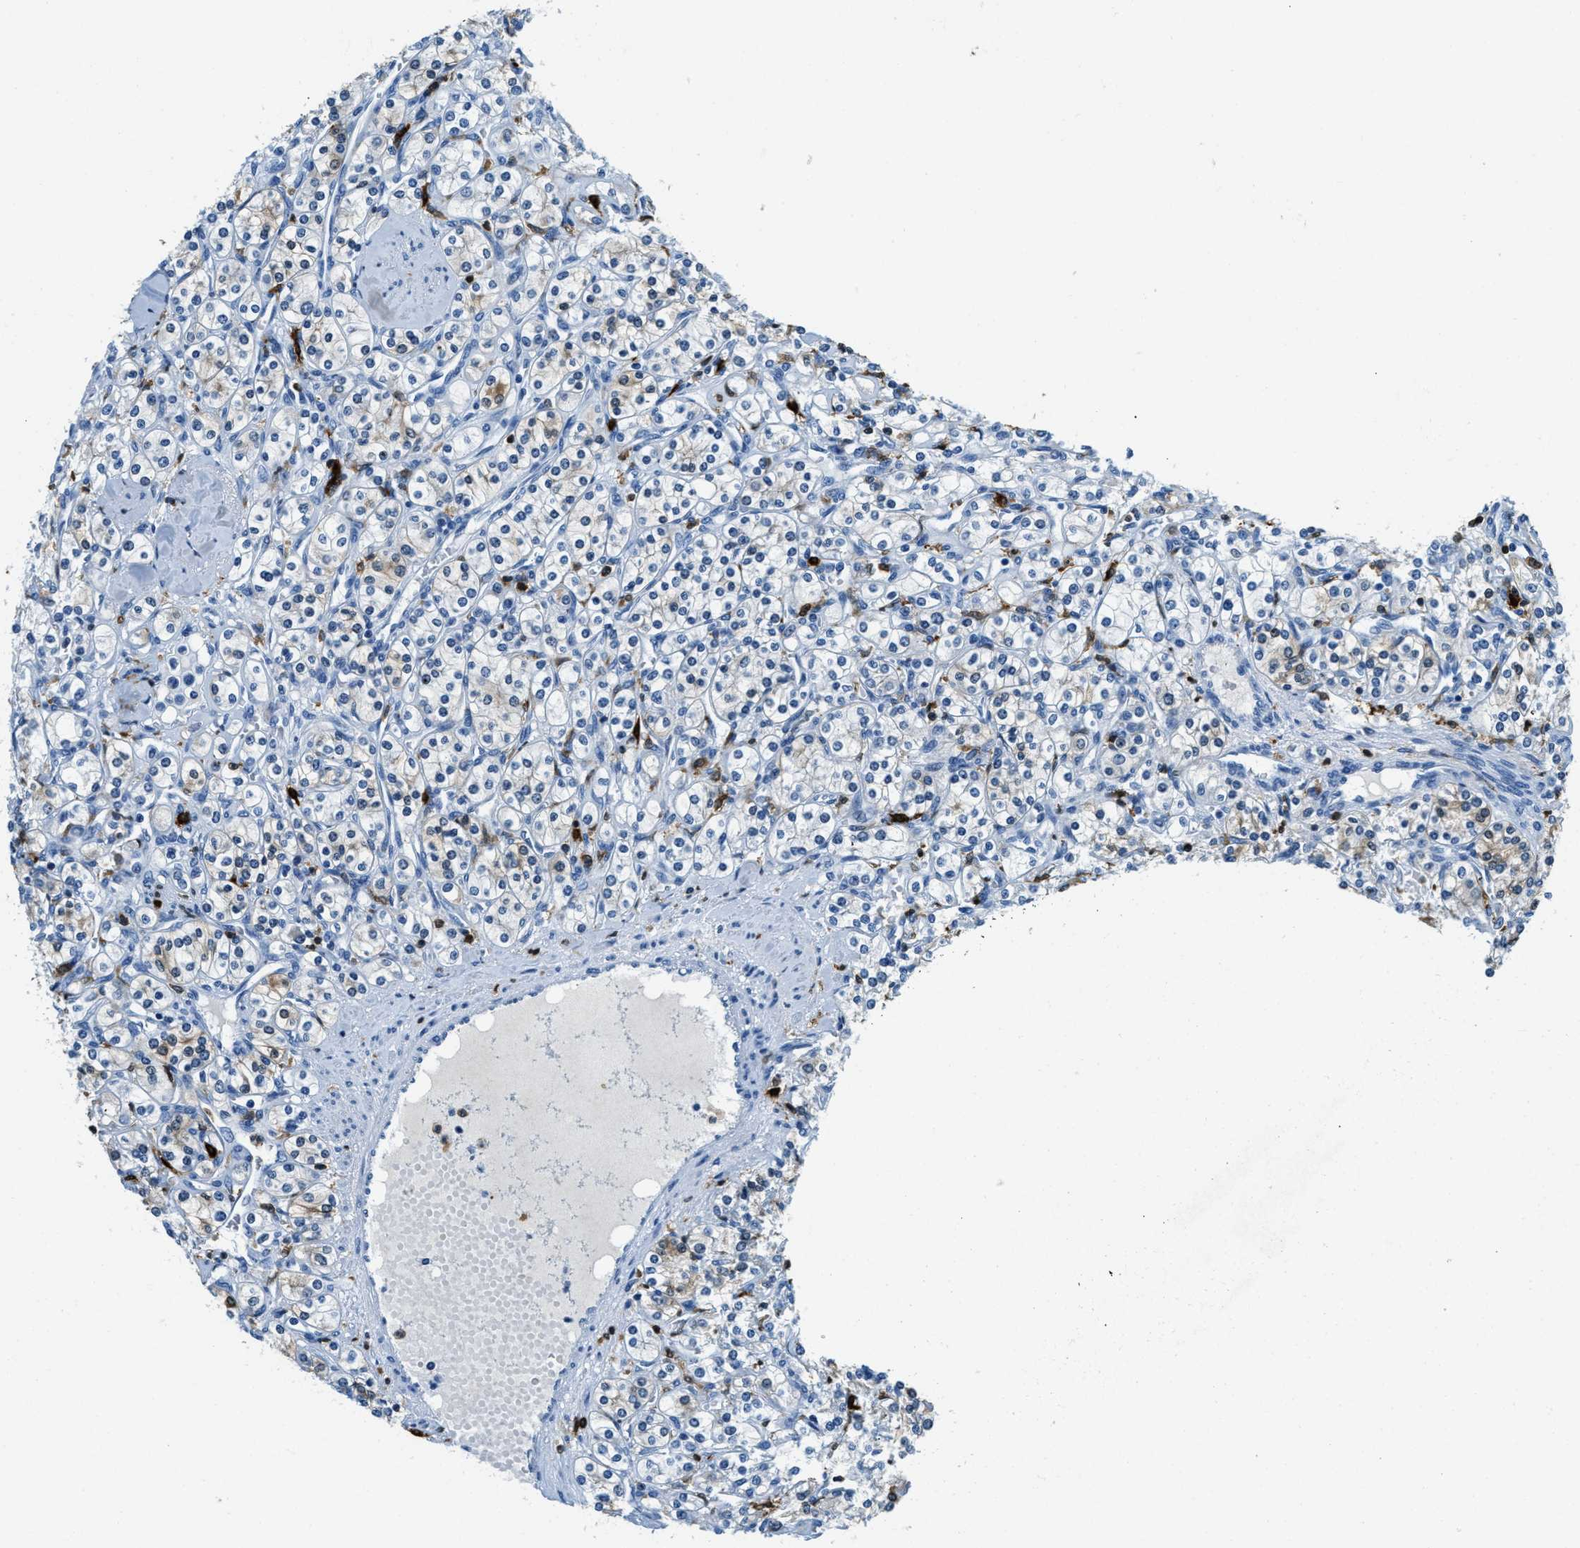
{"staining": {"intensity": "negative", "quantity": "none", "location": "none"}, "tissue": "renal cancer", "cell_type": "Tumor cells", "image_type": "cancer", "snomed": [{"axis": "morphology", "description": "Adenocarcinoma, NOS"}, {"axis": "topography", "description": "Kidney"}], "caption": "High magnification brightfield microscopy of renal adenocarcinoma stained with DAB (3,3'-diaminobenzidine) (brown) and counterstained with hematoxylin (blue): tumor cells show no significant positivity.", "gene": "CAPG", "patient": {"sex": "male", "age": 77}}